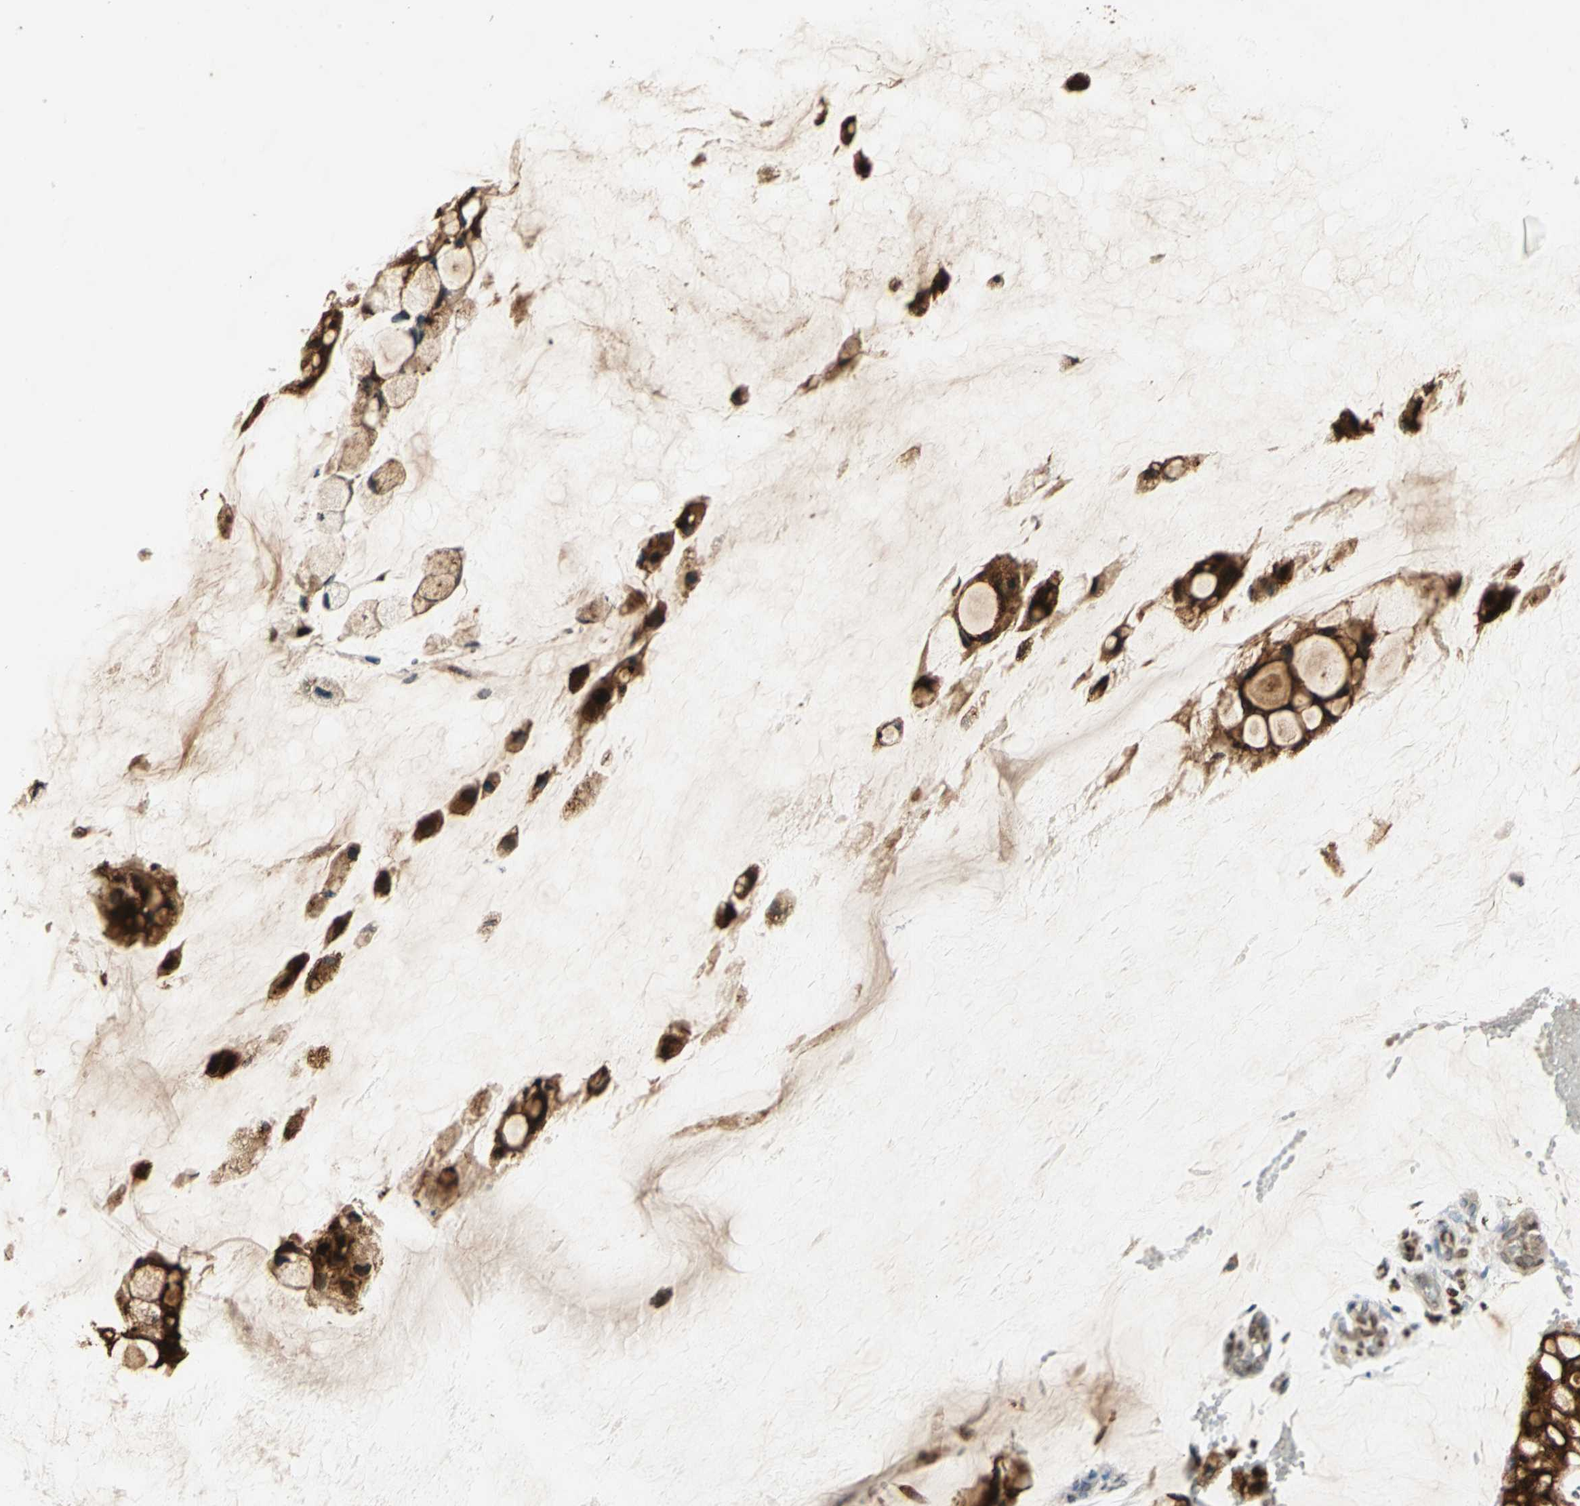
{"staining": {"intensity": "strong", "quantity": "25%-75%", "location": "cytoplasmic/membranous"}, "tissue": "ovarian cancer", "cell_type": "Tumor cells", "image_type": "cancer", "snomed": [{"axis": "morphology", "description": "Cystadenocarcinoma, mucinous, NOS"}, {"axis": "topography", "description": "Ovary"}], "caption": "Immunohistochemistry micrograph of ovarian mucinous cystadenocarcinoma stained for a protein (brown), which reveals high levels of strong cytoplasmic/membranous staining in about 25%-75% of tumor cells.", "gene": "LGALS3", "patient": {"sex": "female", "age": 39}}